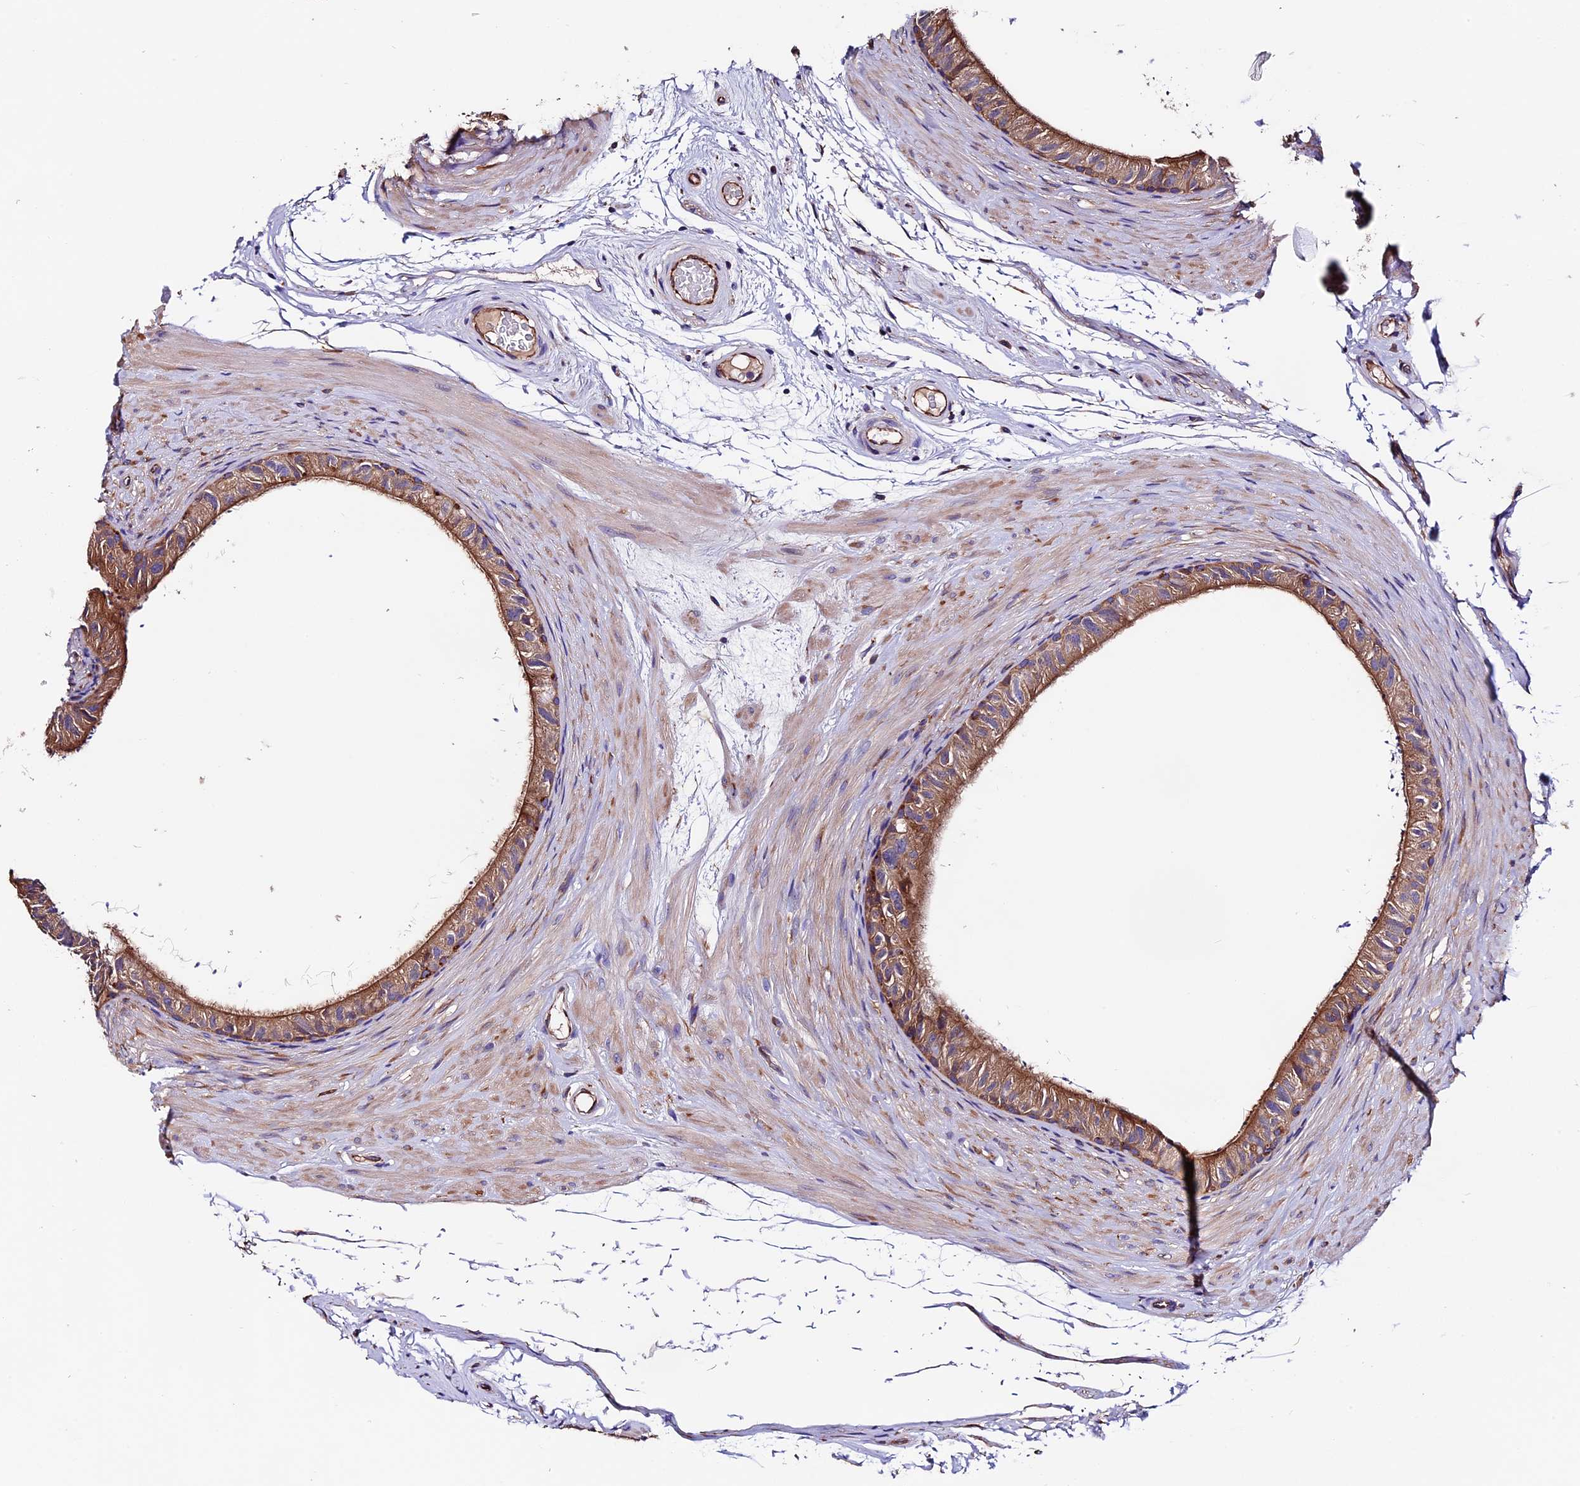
{"staining": {"intensity": "moderate", "quantity": ">75%", "location": "cytoplasmic/membranous"}, "tissue": "epididymis", "cell_type": "Glandular cells", "image_type": "normal", "snomed": [{"axis": "morphology", "description": "Normal tissue, NOS"}, {"axis": "topography", "description": "Epididymis"}], "caption": "High-power microscopy captured an immunohistochemistry histopathology image of unremarkable epididymis, revealing moderate cytoplasmic/membranous staining in about >75% of glandular cells. The staining is performed using DAB (3,3'-diaminobenzidine) brown chromogen to label protein expression. The nuclei are counter-stained blue using hematoxylin.", "gene": "CLN5", "patient": {"sex": "male", "age": 45}}